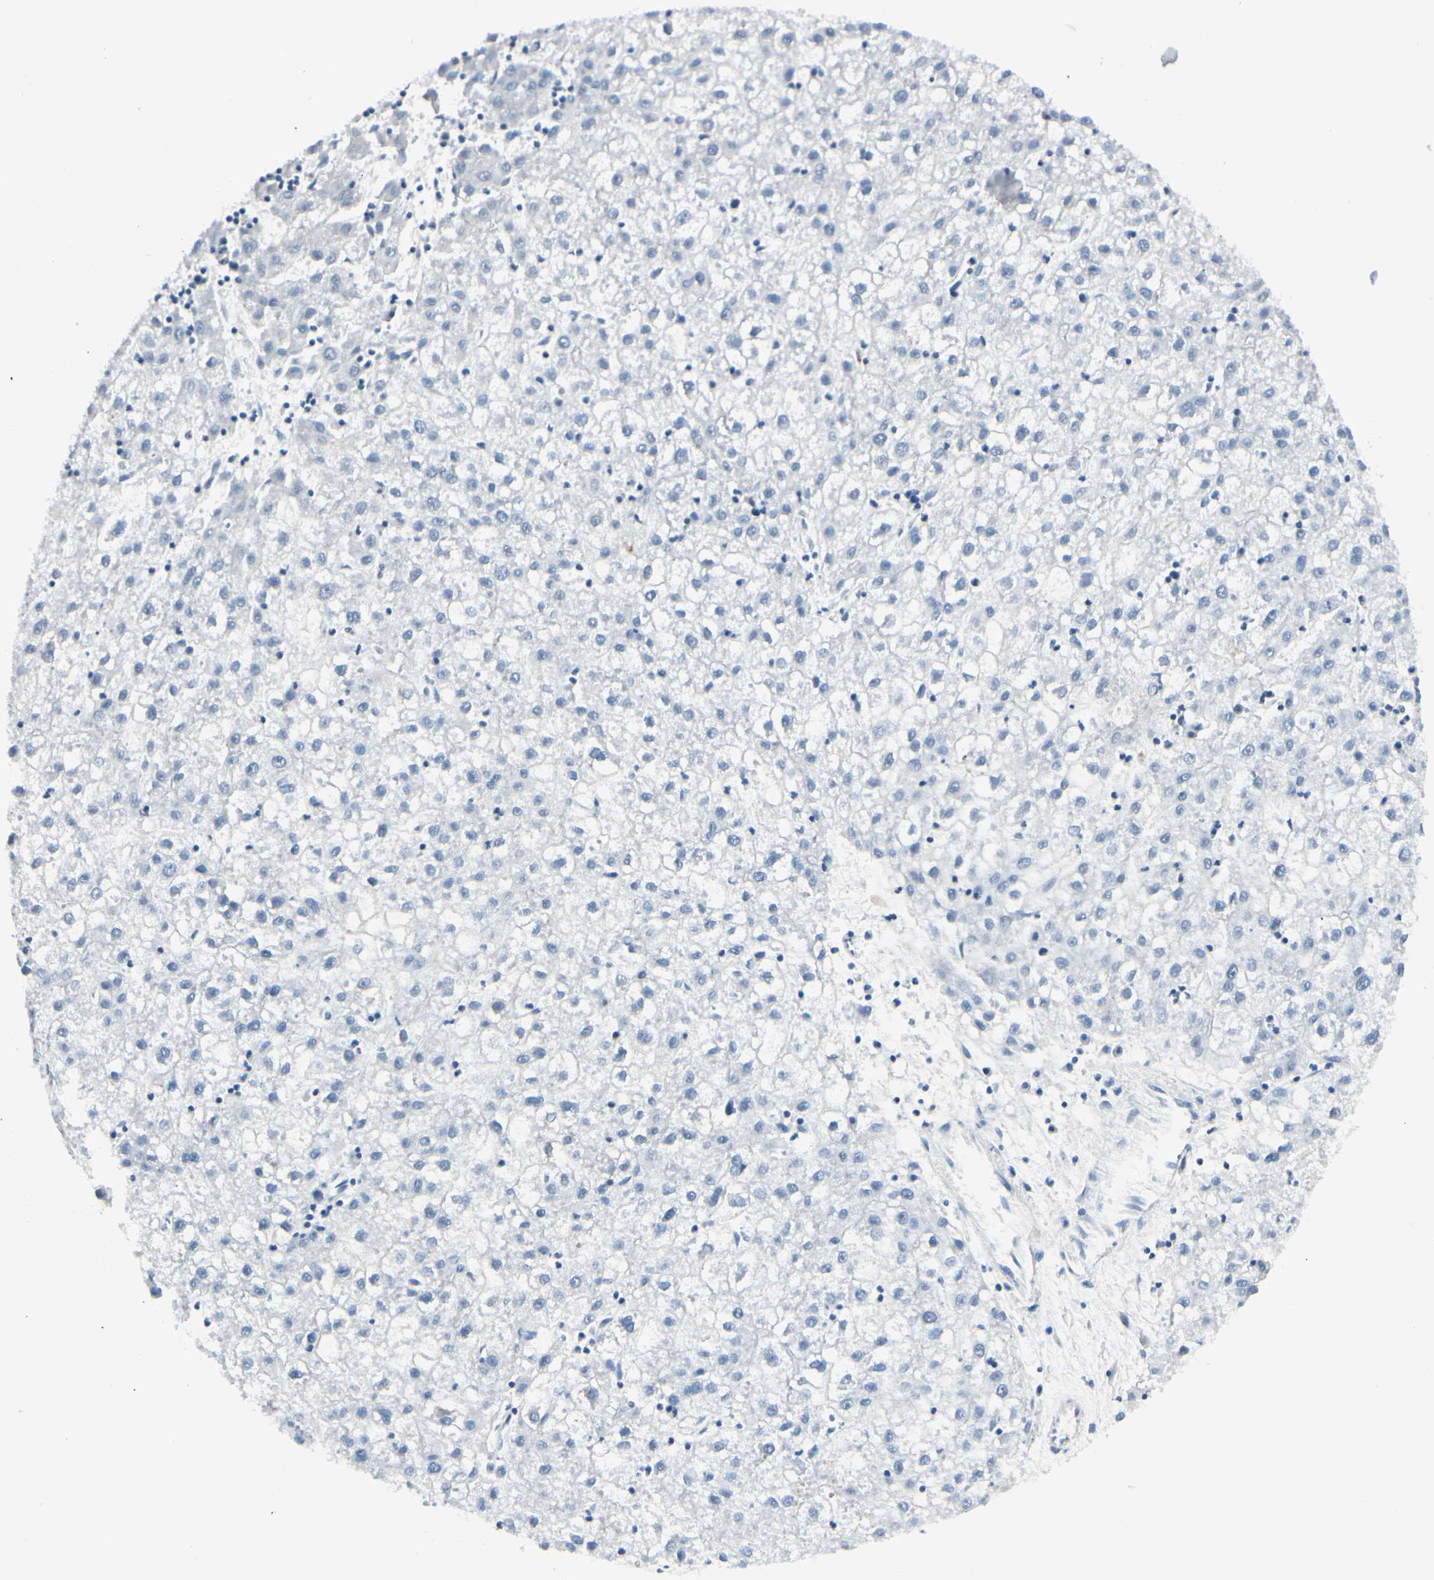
{"staining": {"intensity": "negative", "quantity": "none", "location": "none"}, "tissue": "liver cancer", "cell_type": "Tumor cells", "image_type": "cancer", "snomed": [{"axis": "morphology", "description": "Carcinoma, Hepatocellular, NOS"}, {"axis": "topography", "description": "Liver"}], "caption": "Histopathology image shows no significant protein positivity in tumor cells of liver cancer (hepatocellular carcinoma).", "gene": "ZSCAN1", "patient": {"sex": "male", "age": 72}}